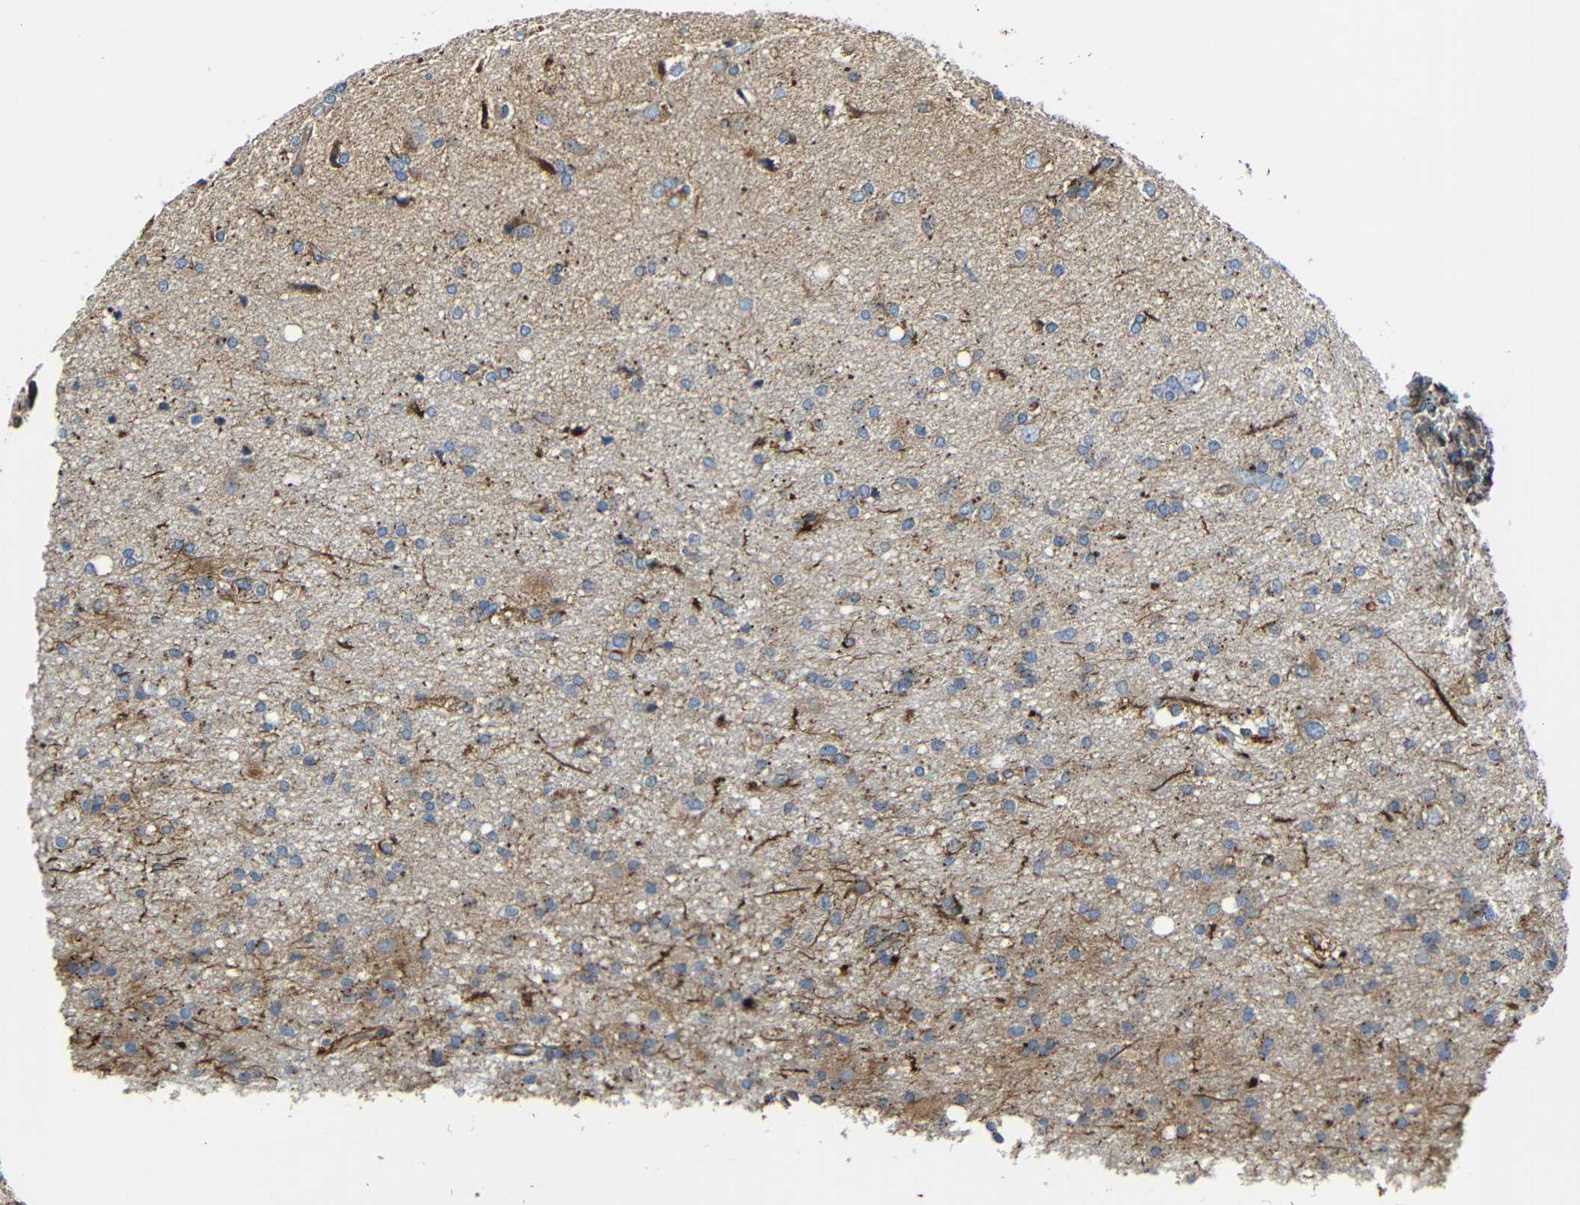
{"staining": {"intensity": "weak", "quantity": "25%-75%", "location": "cytoplasmic/membranous"}, "tissue": "glioma", "cell_type": "Tumor cells", "image_type": "cancer", "snomed": [{"axis": "morphology", "description": "Glioma, malignant, High grade"}, {"axis": "topography", "description": "Brain"}], "caption": "A histopathology image of human malignant high-grade glioma stained for a protein exhibits weak cytoplasmic/membranous brown staining in tumor cells.", "gene": "IGSF10", "patient": {"sex": "female", "age": 59}}